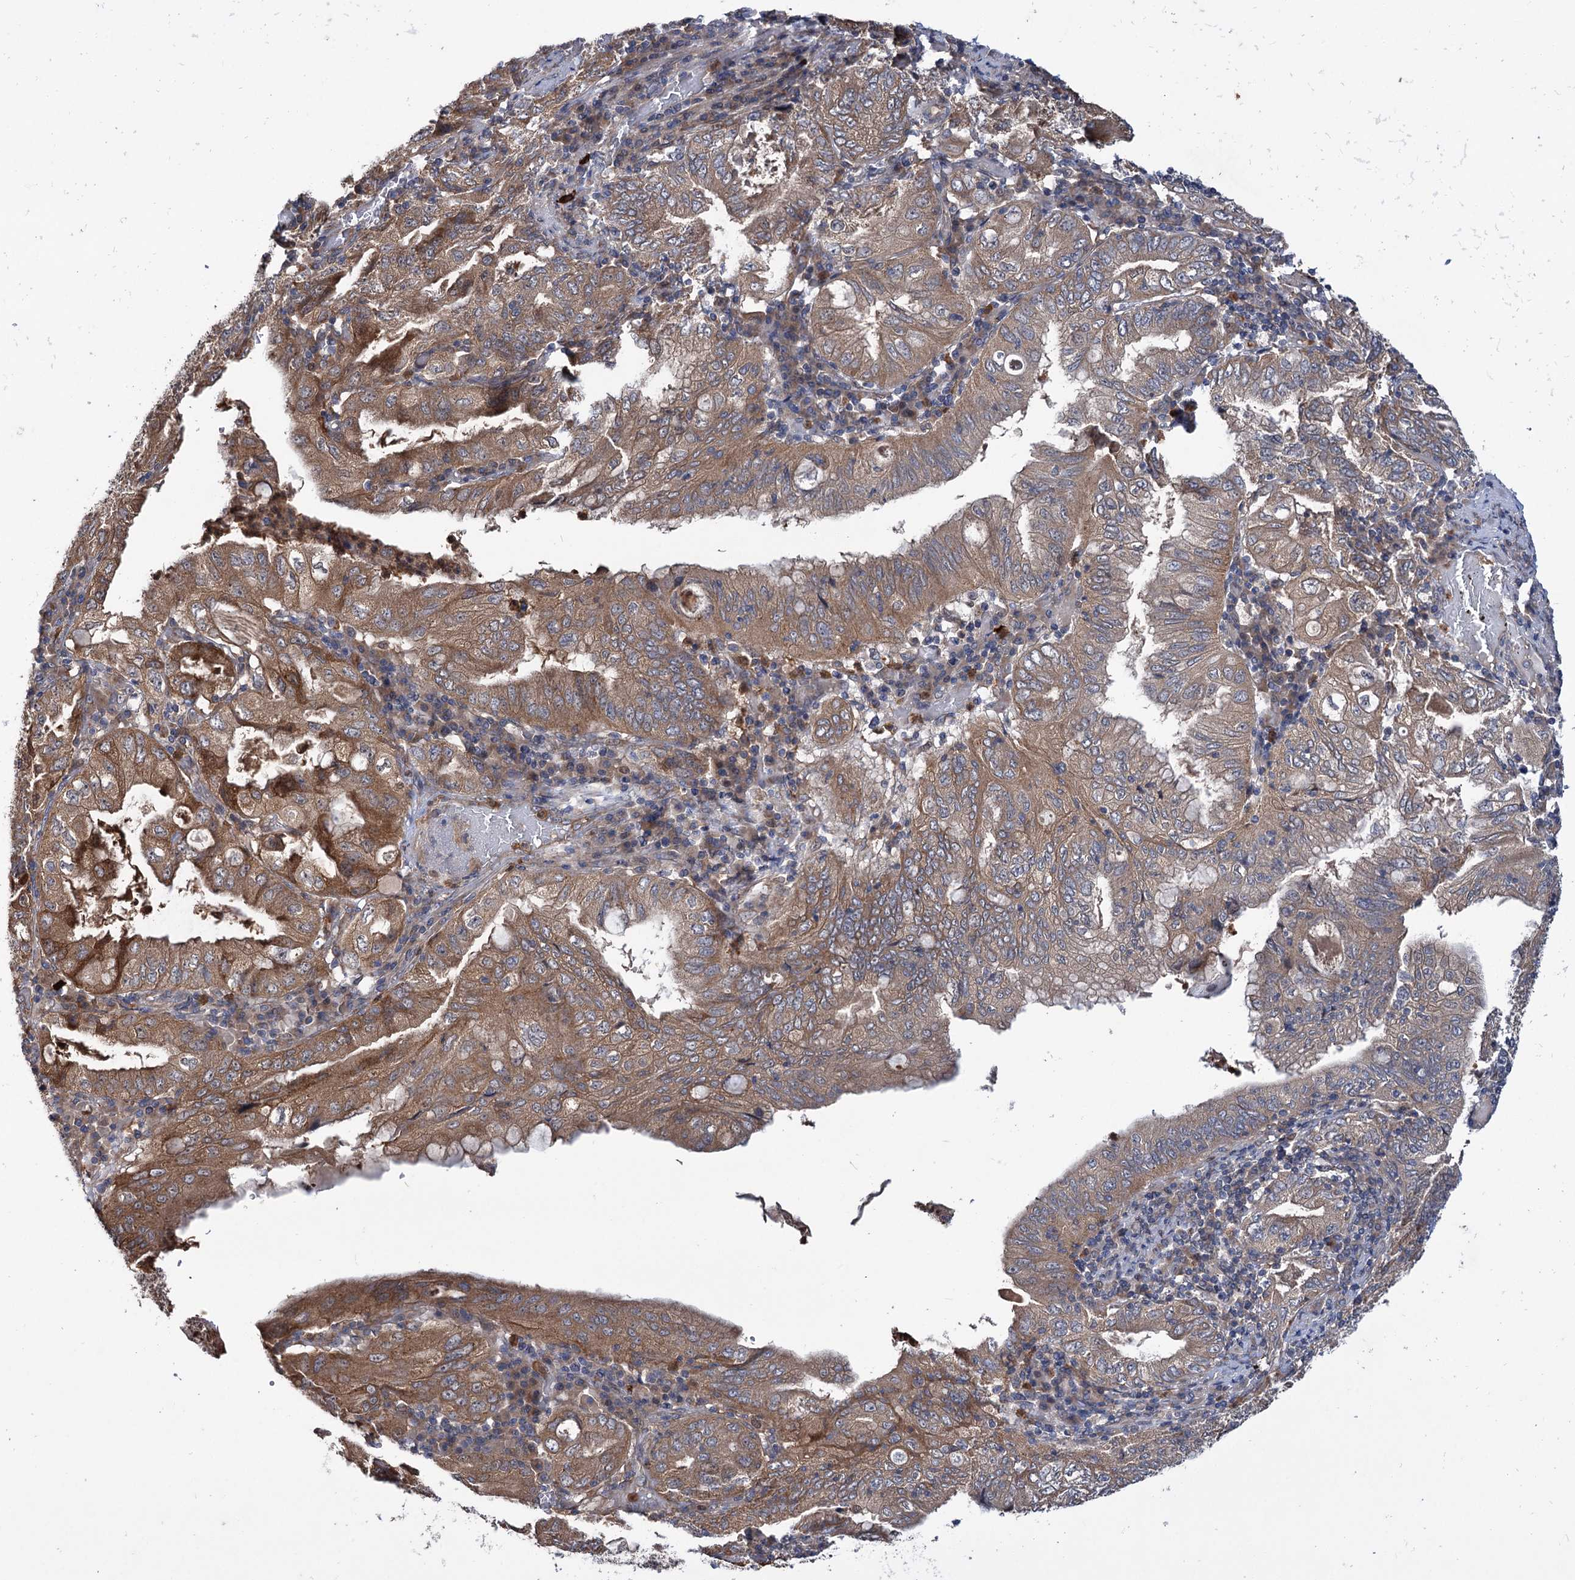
{"staining": {"intensity": "moderate", "quantity": ">75%", "location": "cytoplasmic/membranous"}, "tissue": "stomach cancer", "cell_type": "Tumor cells", "image_type": "cancer", "snomed": [{"axis": "morphology", "description": "Normal tissue, NOS"}, {"axis": "morphology", "description": "Adenocarcinoma, NOS"}, {"axis": "topography", "description": "Esophagus"}, {"axis": "topography", "description": "Stomach, upper"}, {"axis": "topography", "description": "Peripheral nerve tissue"}], "caption": "DAB immunohistochemical staining of stomach adenocarcinoma demonstrates moderate cytoplasmic/membranous protein staining in about >75% of tumor cells.", "gene": "PTPN3", "patient": {"sex": "male", "age": 62}}